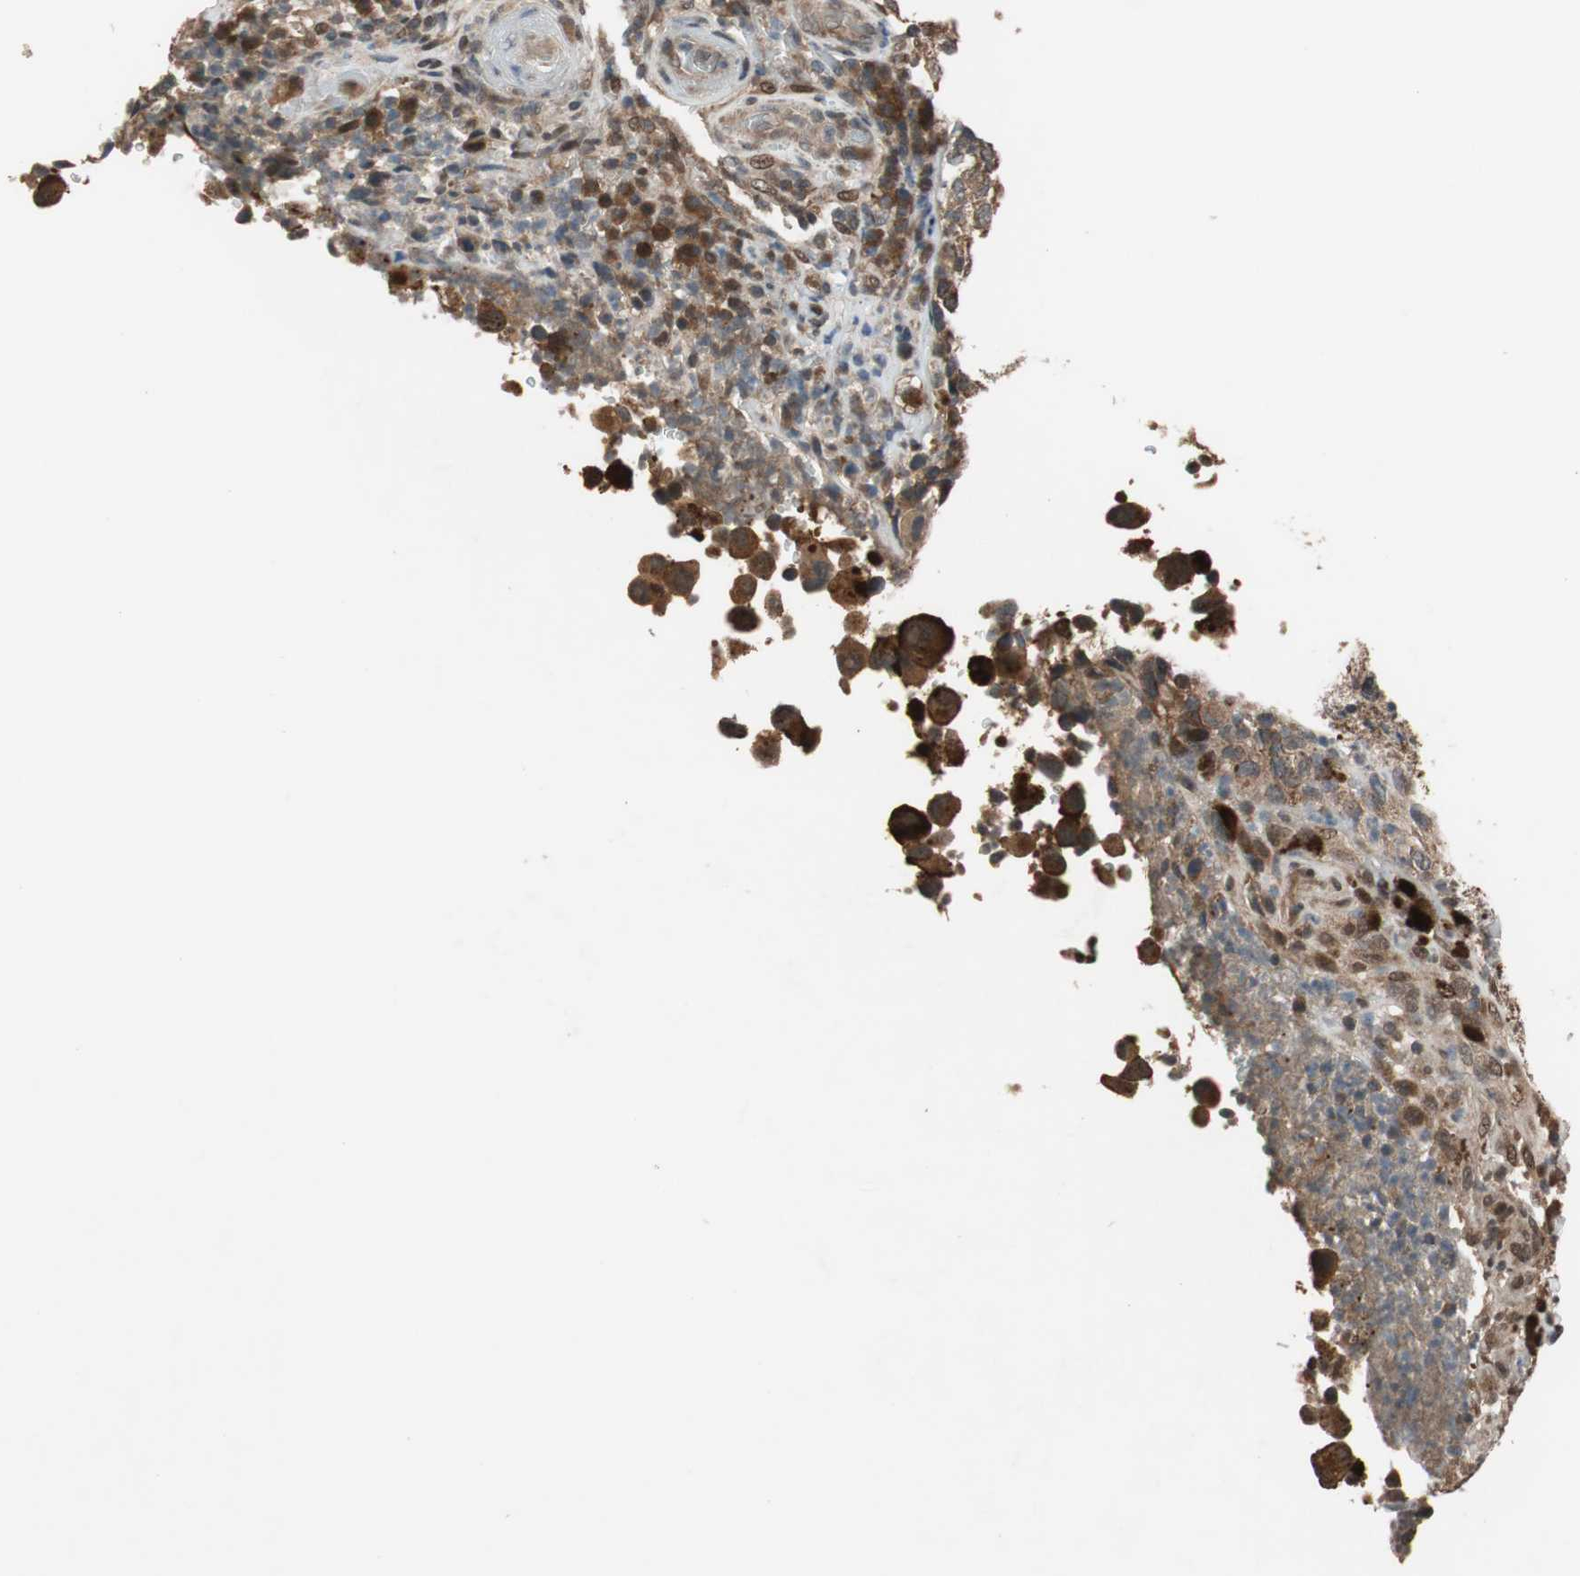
{"staining": {"intensity": "moderate", "quantity": ">75%", "location": "cytoplasmic/membranous"}, "tissue": "melanoma", "cell_type": "Tumor cells", "image_type": "cancer", "snomed": [{"axis": "morphology", "description": "Malignant melanoma, NOS"}, {"axis": "topography", "description": "Skin"}], "caption": "Melanoma stained with a brown dye reveals moderate cytoplasmic/membranous positive staining in about >75% of tumor cells.", "gene": "TMEM230", "patient": {"sex": "female", "age": 73}}